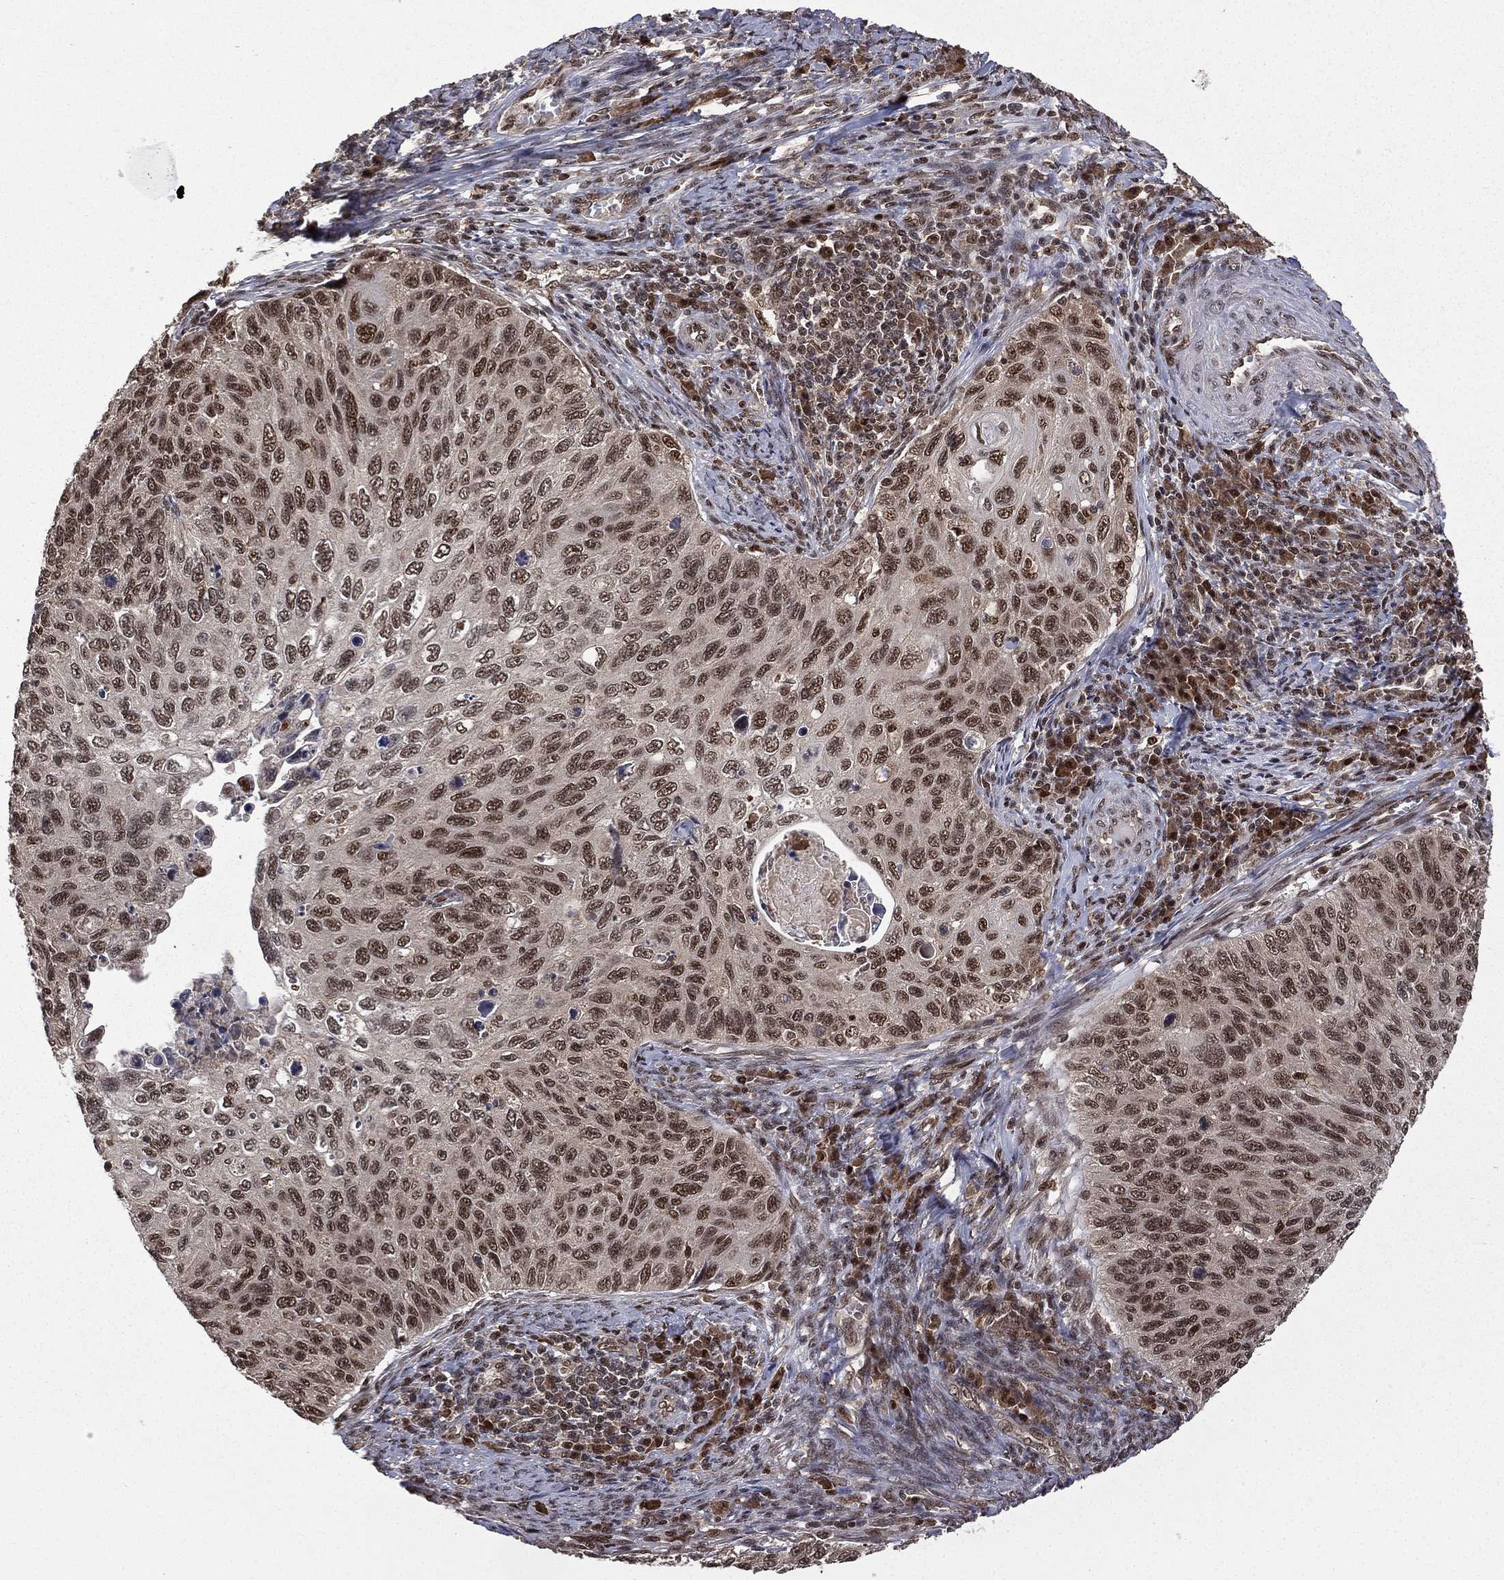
{"staining": {"intensity": "strong", "quantity": "25%-75%", "location": "nuclear"}, "tissue": "cervical cancer", "cell_type": "Tumor cells", "image_type": "cancer", "snomed": [{"axis": "morphology", "description": "Squamous cell carcinoma, NOS"}, {"axis": "topography", "description": "Cervix"}], "caption": "Protein expression by immunohistochemistry demonstrates strong nuclear staining in approximately 25%-75% of tumor cells in cervical squamous cell carcinoma.", "gene": "JMJD6", "patient": {"sex": "female", "age": 70}}